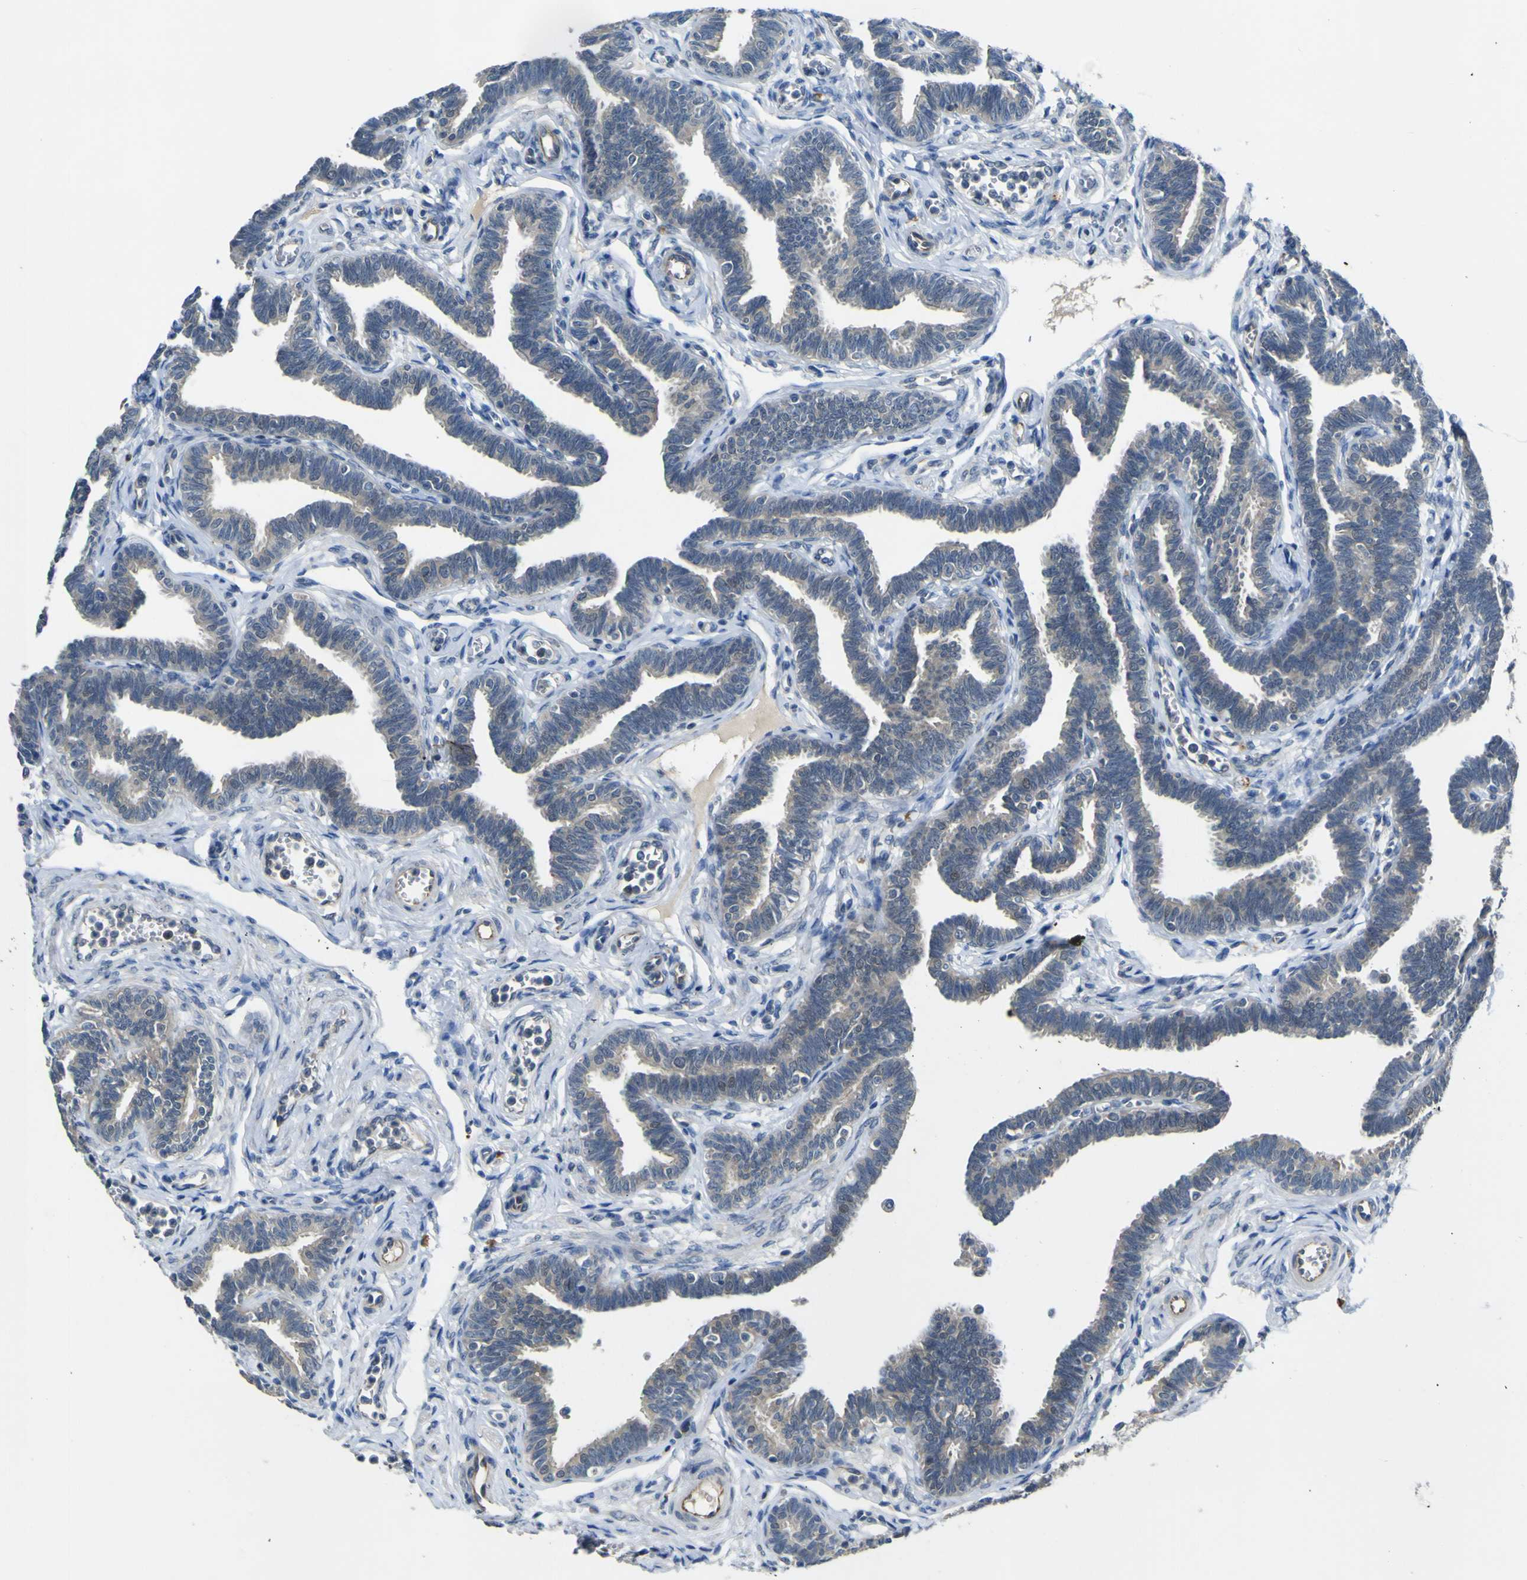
{"staining": {"intensity": "weak", "quantity": "25%-75%", "location": "cytoplasmic/membranous,nuclear"}, "tissue": "fallopian tube", "cell_type": "Glandular cells", "image_type": "normal", "snomed": [{"axis": "morphology", "description": "Normal tissue, NOS"}, {"axis": "topography", "description": "Fallopian tube"}, {"axis": "topography", "description": "Ovary"}], "caption": "Glandular cells exhibit low levels of weak cytoplasmic/membranous,nuclear positivity in approximately 25%-75% of cells in normal human fallopian tube. (Brightfield microscopy of DAB IHC at high magnification).", "gene": "LDLR", "patient": {"sex": "female", "age": 23}}